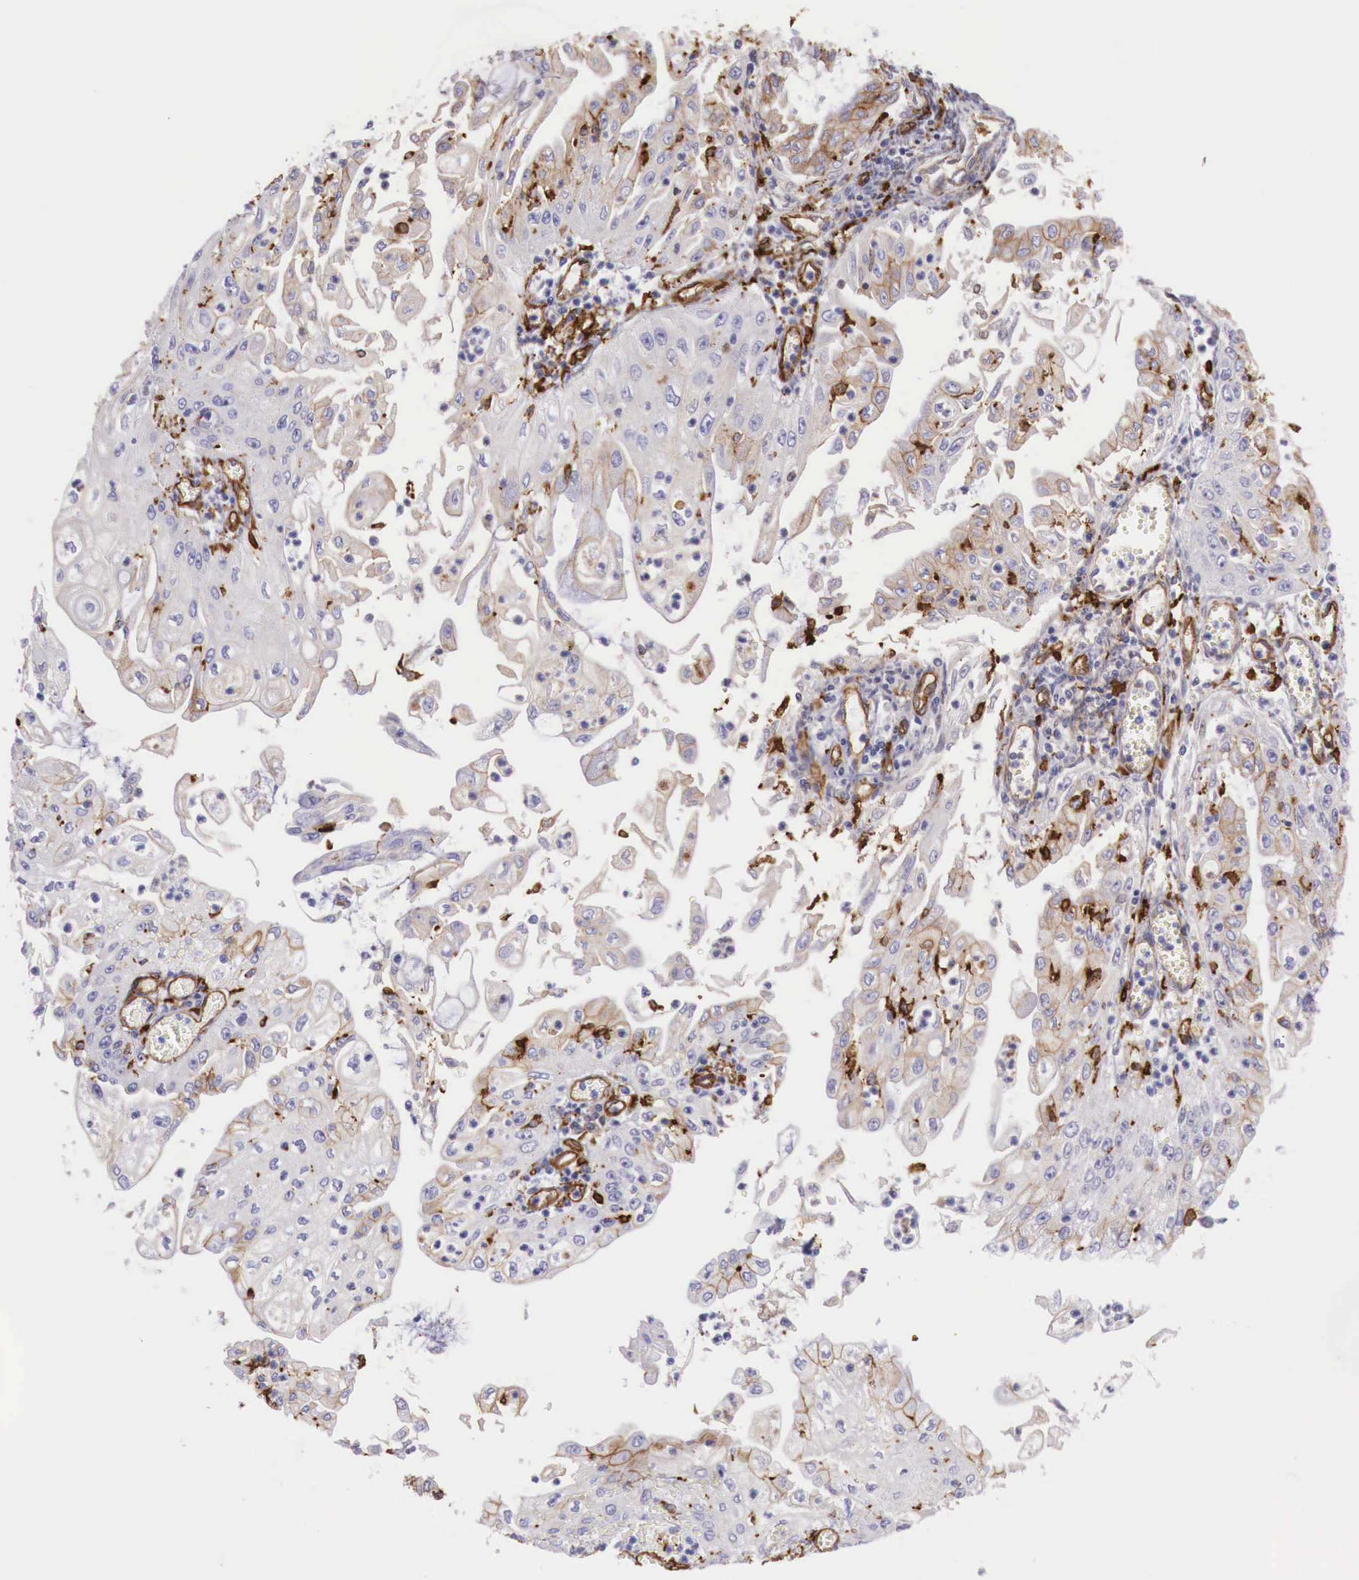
{"staining": {"intensity": "weak", "quantity": "25%-75%", "location": "cytoplasmic/membranous"}, "tissue": "endometrial cancer", "cell_type": "Tumor cells", "image_type": "cancer", "snomed": [{"axis": "morphology", "description": "Adenocarcinoma, NOS"}, {"axis": "topography", "description": "Endometrium"}], "caption": "The photomicrograph reveals staining of endometrial cancer (adenocarcinoma), revealing weak cytoplasmic/membranous protein staining (brown color) within tumor cells.", "gene": "MSR1", "patient": {"sex": "female", "age": 75}}